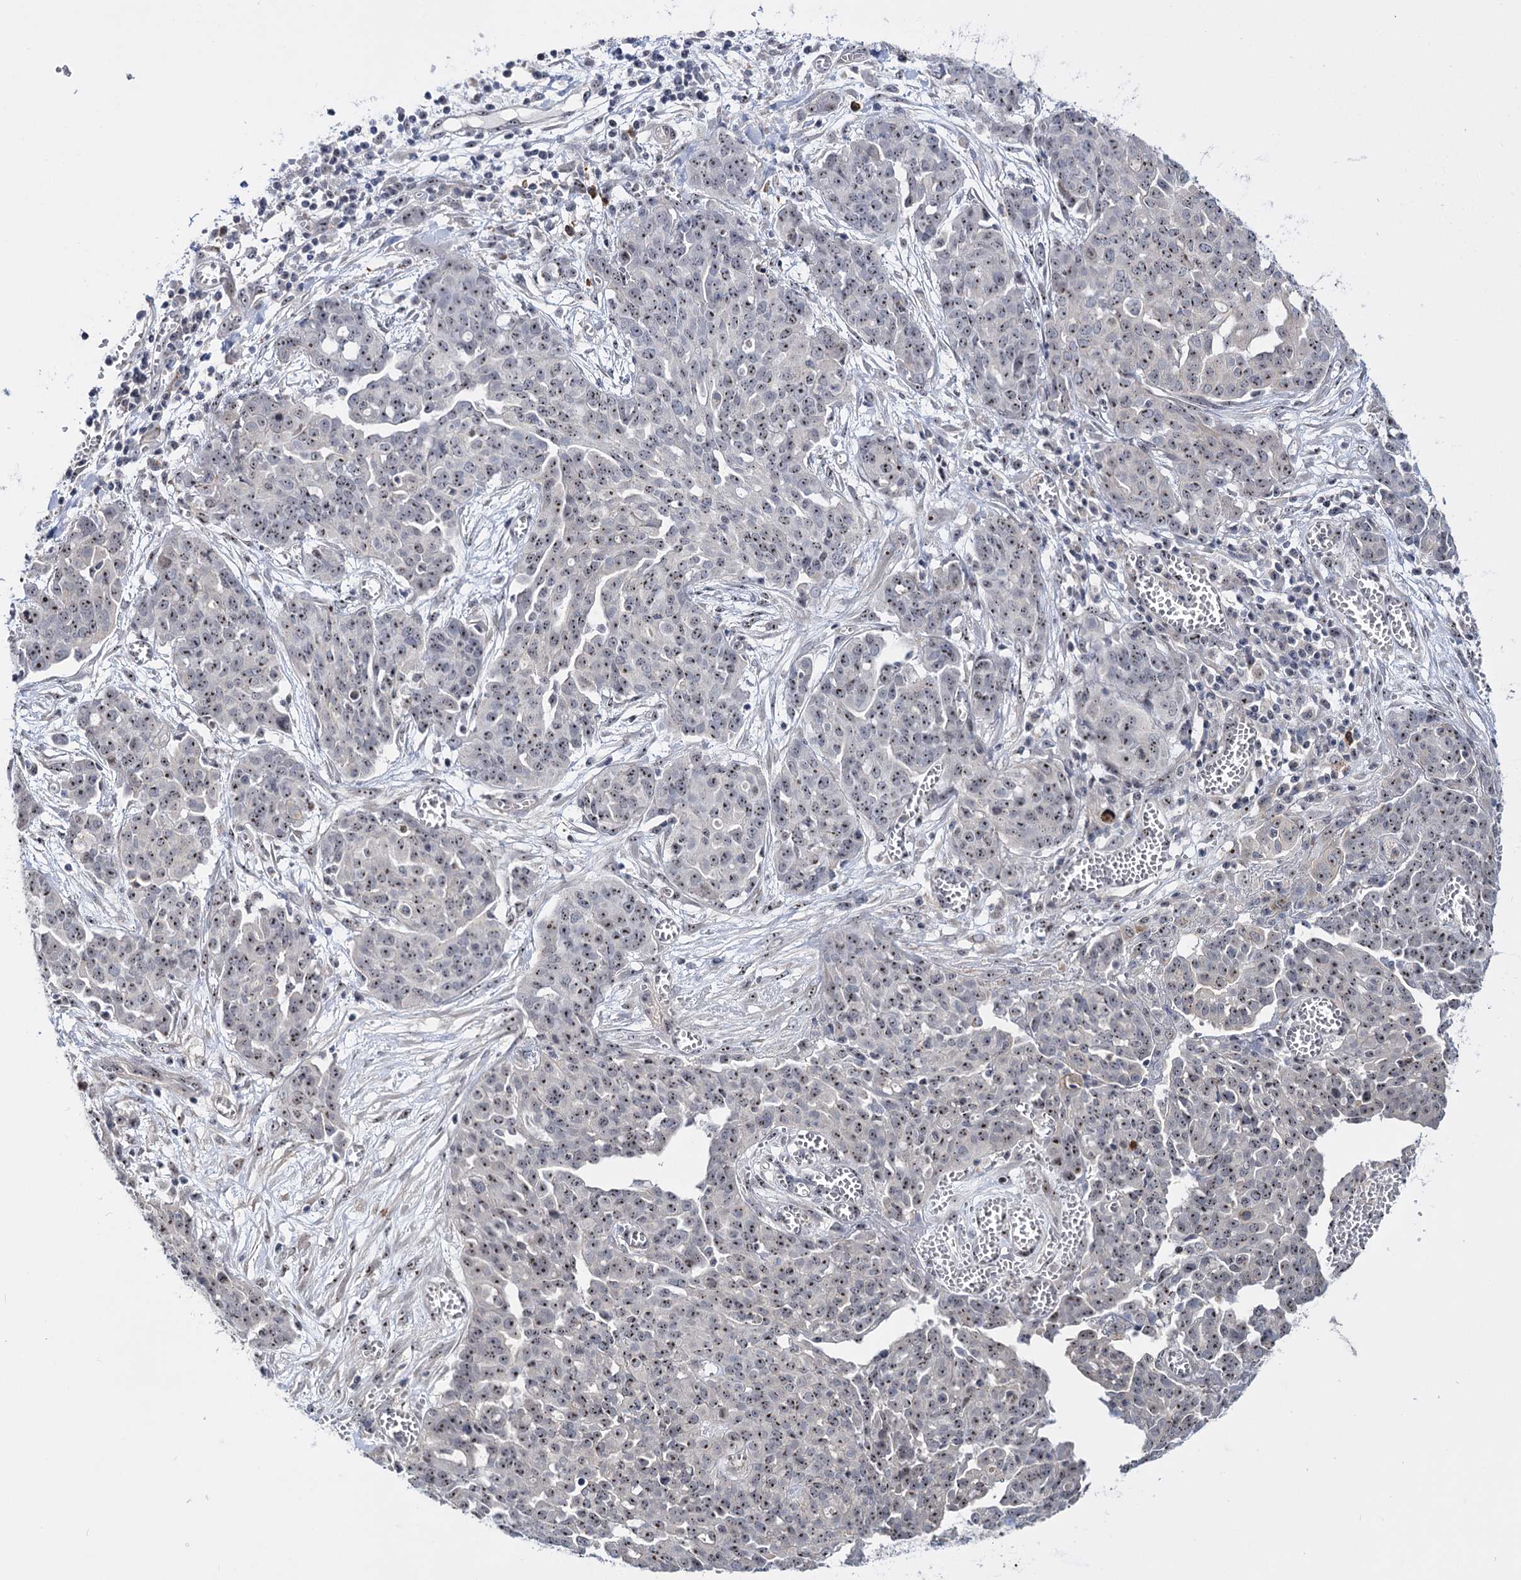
{"staining": {"intensity": "weak", "quantity": "25%-75%", "location": "nuclear"}, "tissue": "ovarian cancer", "cell_type": "Tumor cells", "image_type": "cancer", "snomed": [{"axis": "morphology", "description": "Cystadenocarcinoma, serous, NOS"}, {"axis": "topography", "description": "Soft tissue"}, {"axis": "topography", "description": "Ovary"}], "caption": "Human ovarian cancer (serous cystadenocarcinoma) stained for a protein (brown) demonstrates weak nuclear positive staining in about 25%-75% of tumor cells.", "gene": "SUPT20H", "patient": {"sex": "female", "age": 57}}